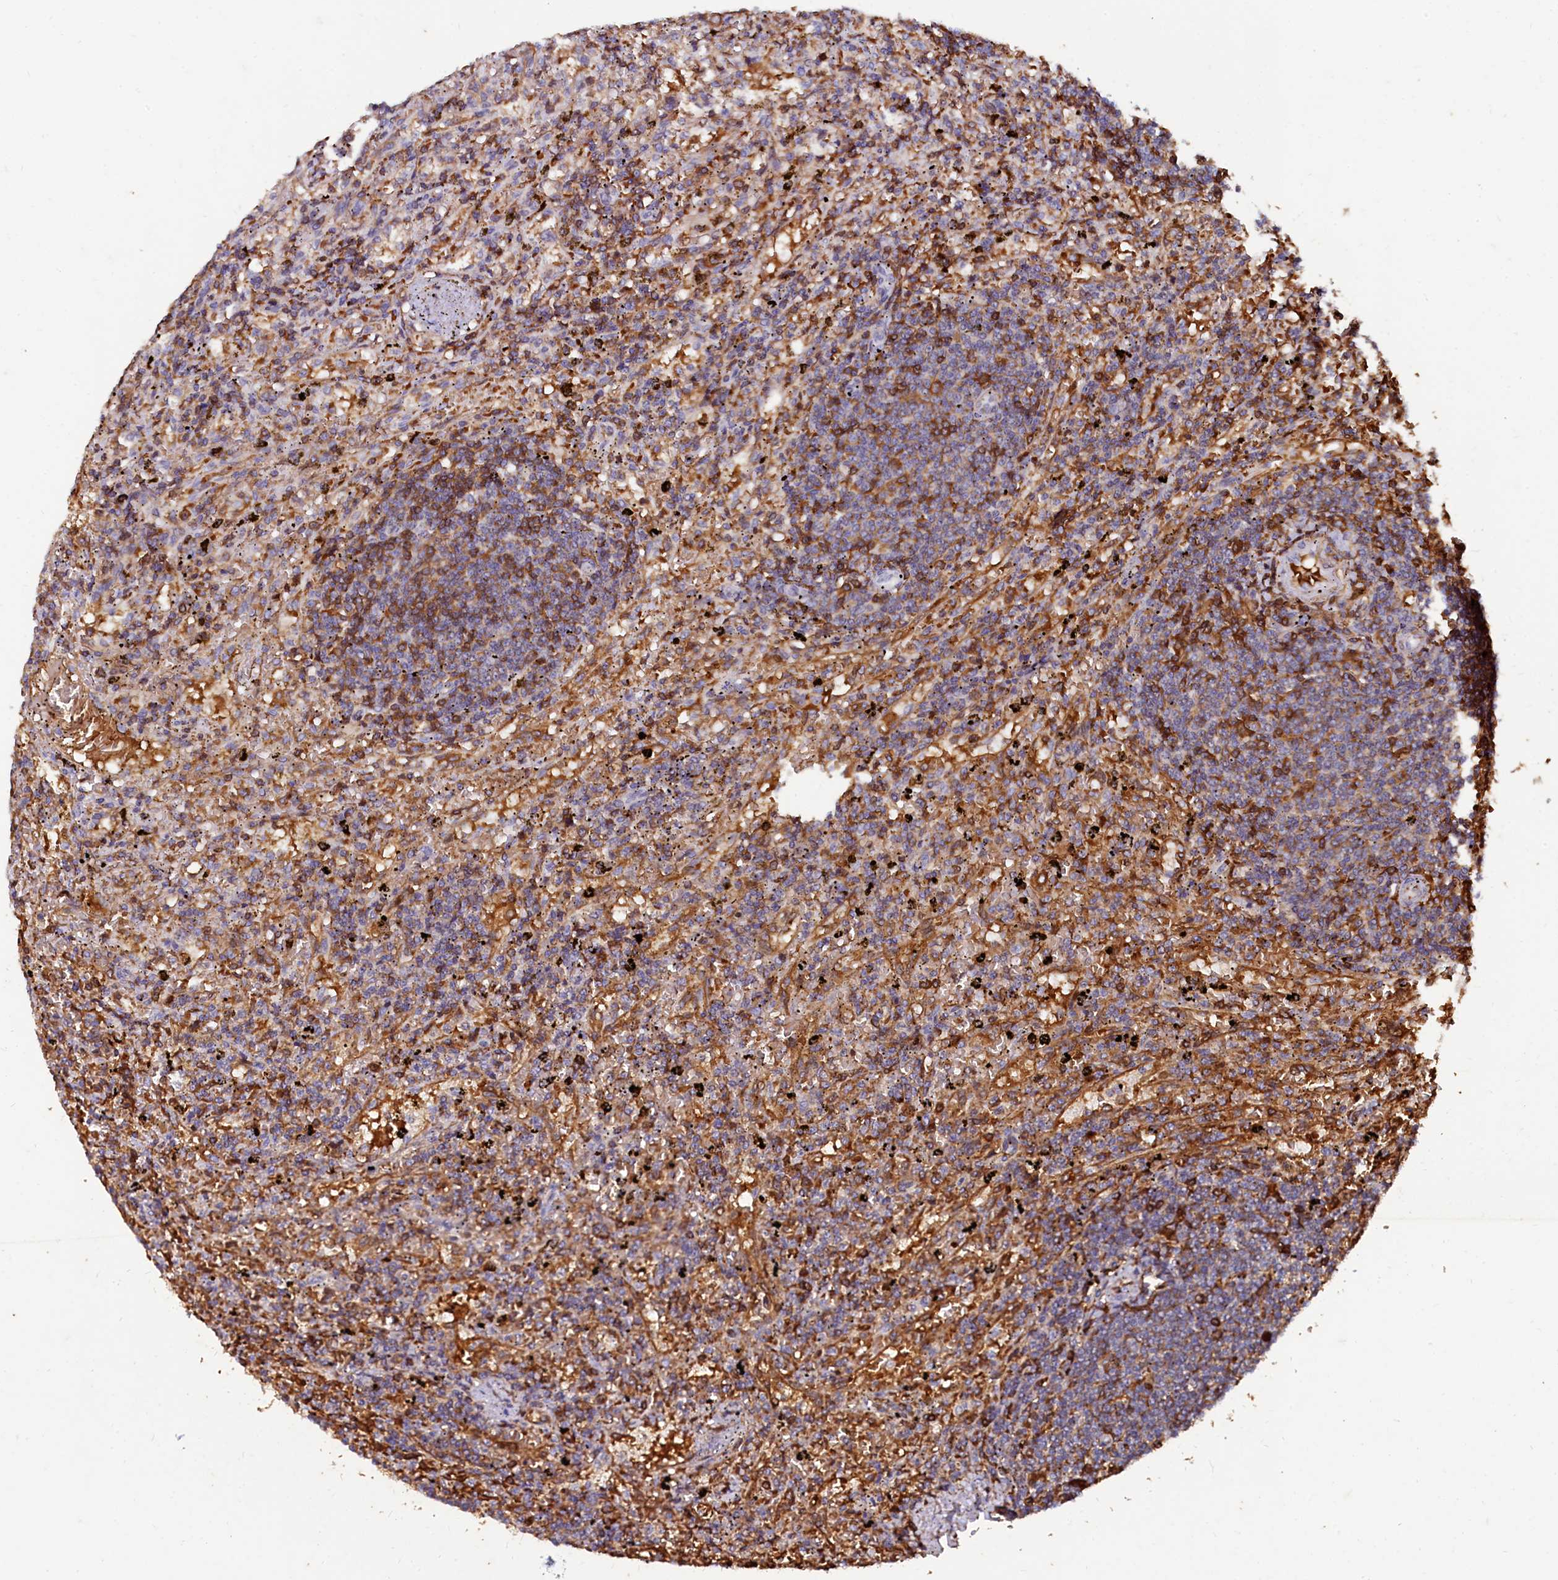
{"staining": {"intensity": "moderate", "quantity": "25%-75%", "location": "cytoplasmic/membranous"}, "tissue": "lymphoma", "cell_type": "Tumor cells", "image_type": "cancer", "snomed": [{"axis": "morphology", "description": "Malignant lymphoma, non-Hodgkin's type, Low grade"}, {"axis": "topography", "description": "Spleen"}], "caption": "Immunohistochemical staining of human low-grade malignant lymphoma, non-Hodgkin's type exhibits medium levels of moderate cytoplasmic/membranous positivity in approximately 25%-75% of tumor cells. The protein of interest is shown in brown color, while the nuclei are stained blue.", "gene": "CSTPP1", "patient": {"sex": "male", "age": 76}}